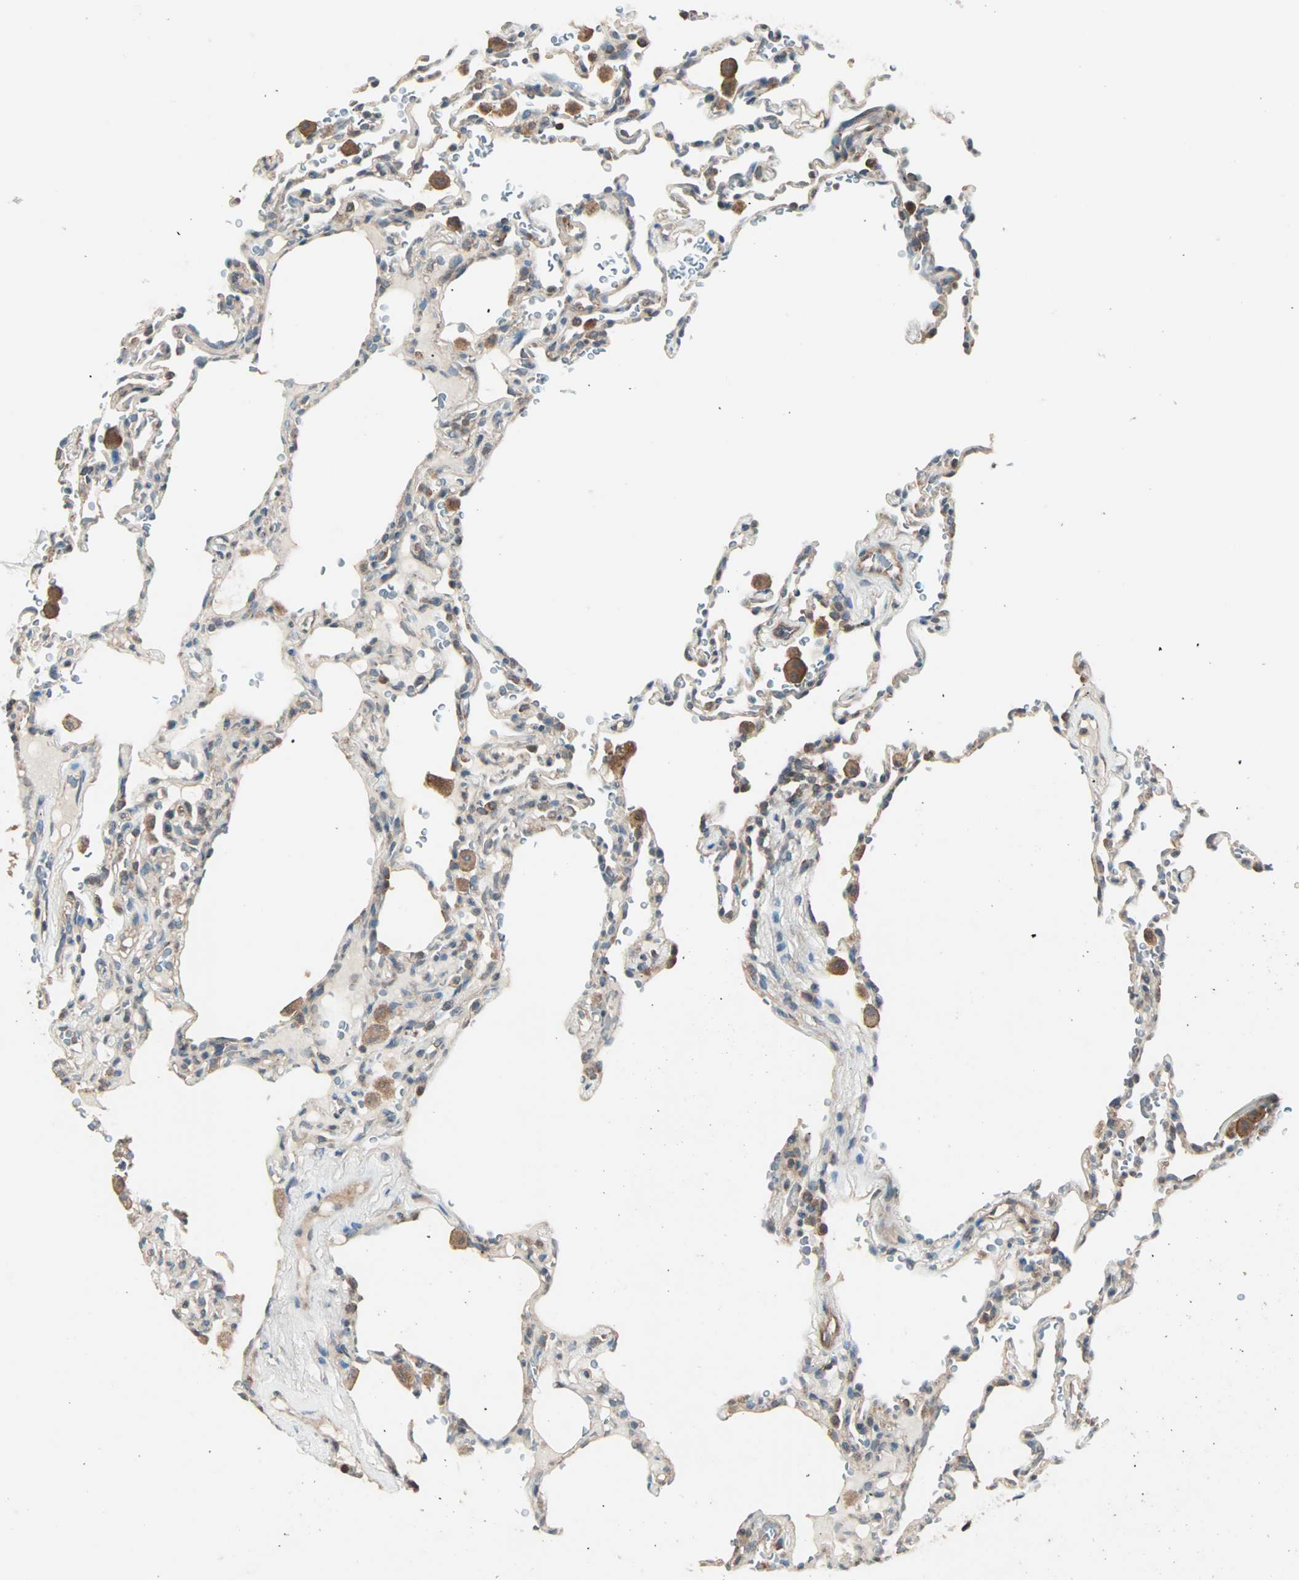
{"staining": {"intensity": "weak", "quantity": "25%-75%", "location": "cytoplasmic/membranous"}, "tissue": "lung", "cell_type": "Alveolar cells", "image_type": "normal", "snomed": [{"axis": "morphology", "description": "Normal tissue, NOS"}, {"axis": "topography", "description": "Lung"}], "caption": "This photomicrograph demonstrates IHC staining of normal lung, with low weak cytoplasmic/membranous expression in approximately 25%-75% of alveolar cells.", "gene": "MAP3K21", "patient": {"sex": "male", "age": 59}}